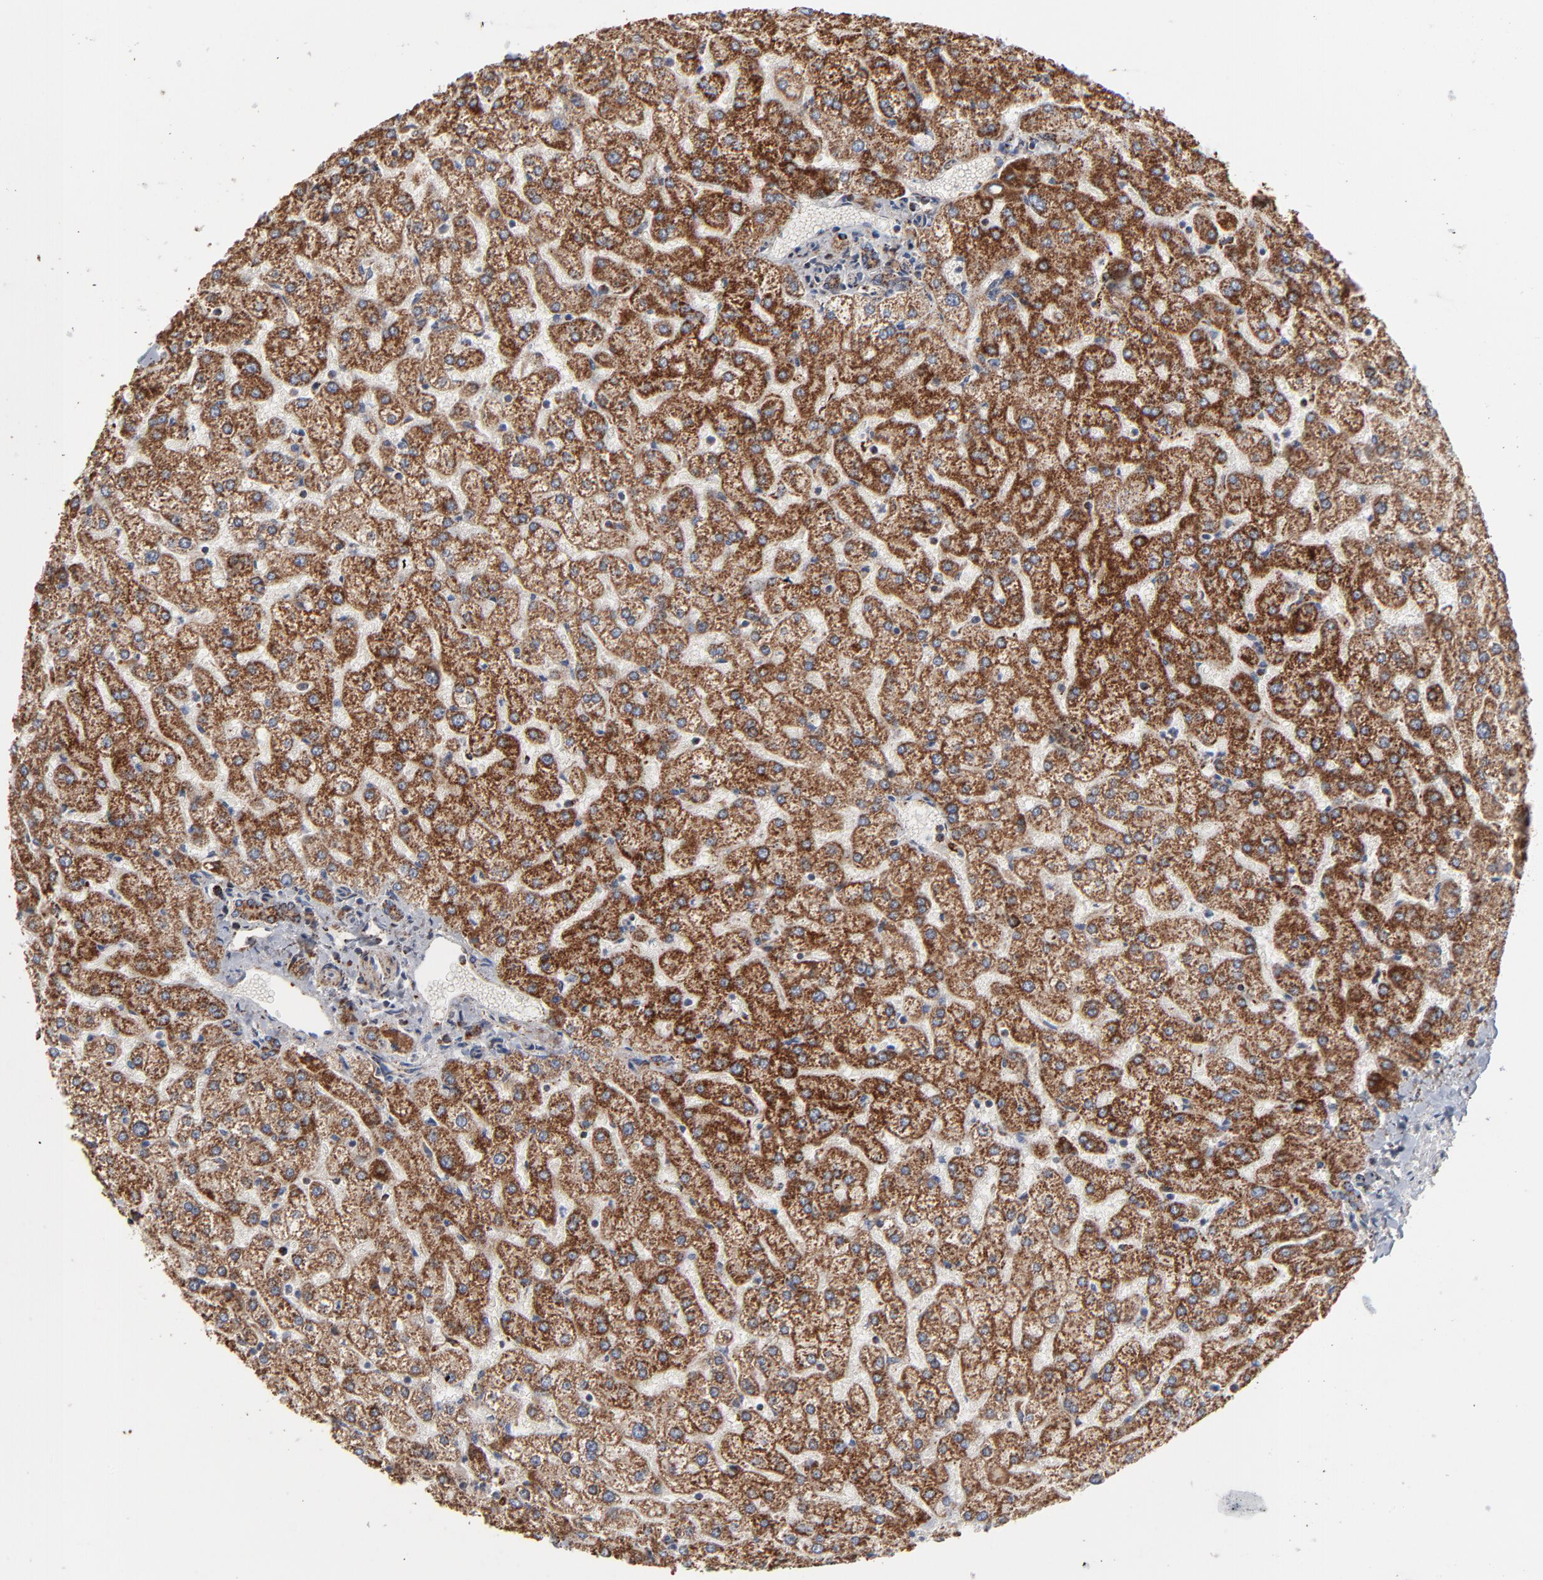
{"staining": {"intensity": "strong", "quantity": ">75%", "location": "cytoplasmic/membranous"}, "tissue": "liver", "cell_type": "Cholangiocytes", "image_type": "normal", "snomed": [{"axis": "morphology", "description": "Normal tissue, NOS"}, {"axis": "topography", "description": "Liver"}], "caption": "Cholangiocytes display strong cytoplasmic/membranous positivity in approximately >75% of cells in benign liver. (Brightfield microscopy of DAB IHC at high magnification).", "gene": "UQCRC1", "patient": {"sex": "female", "age": 32}}